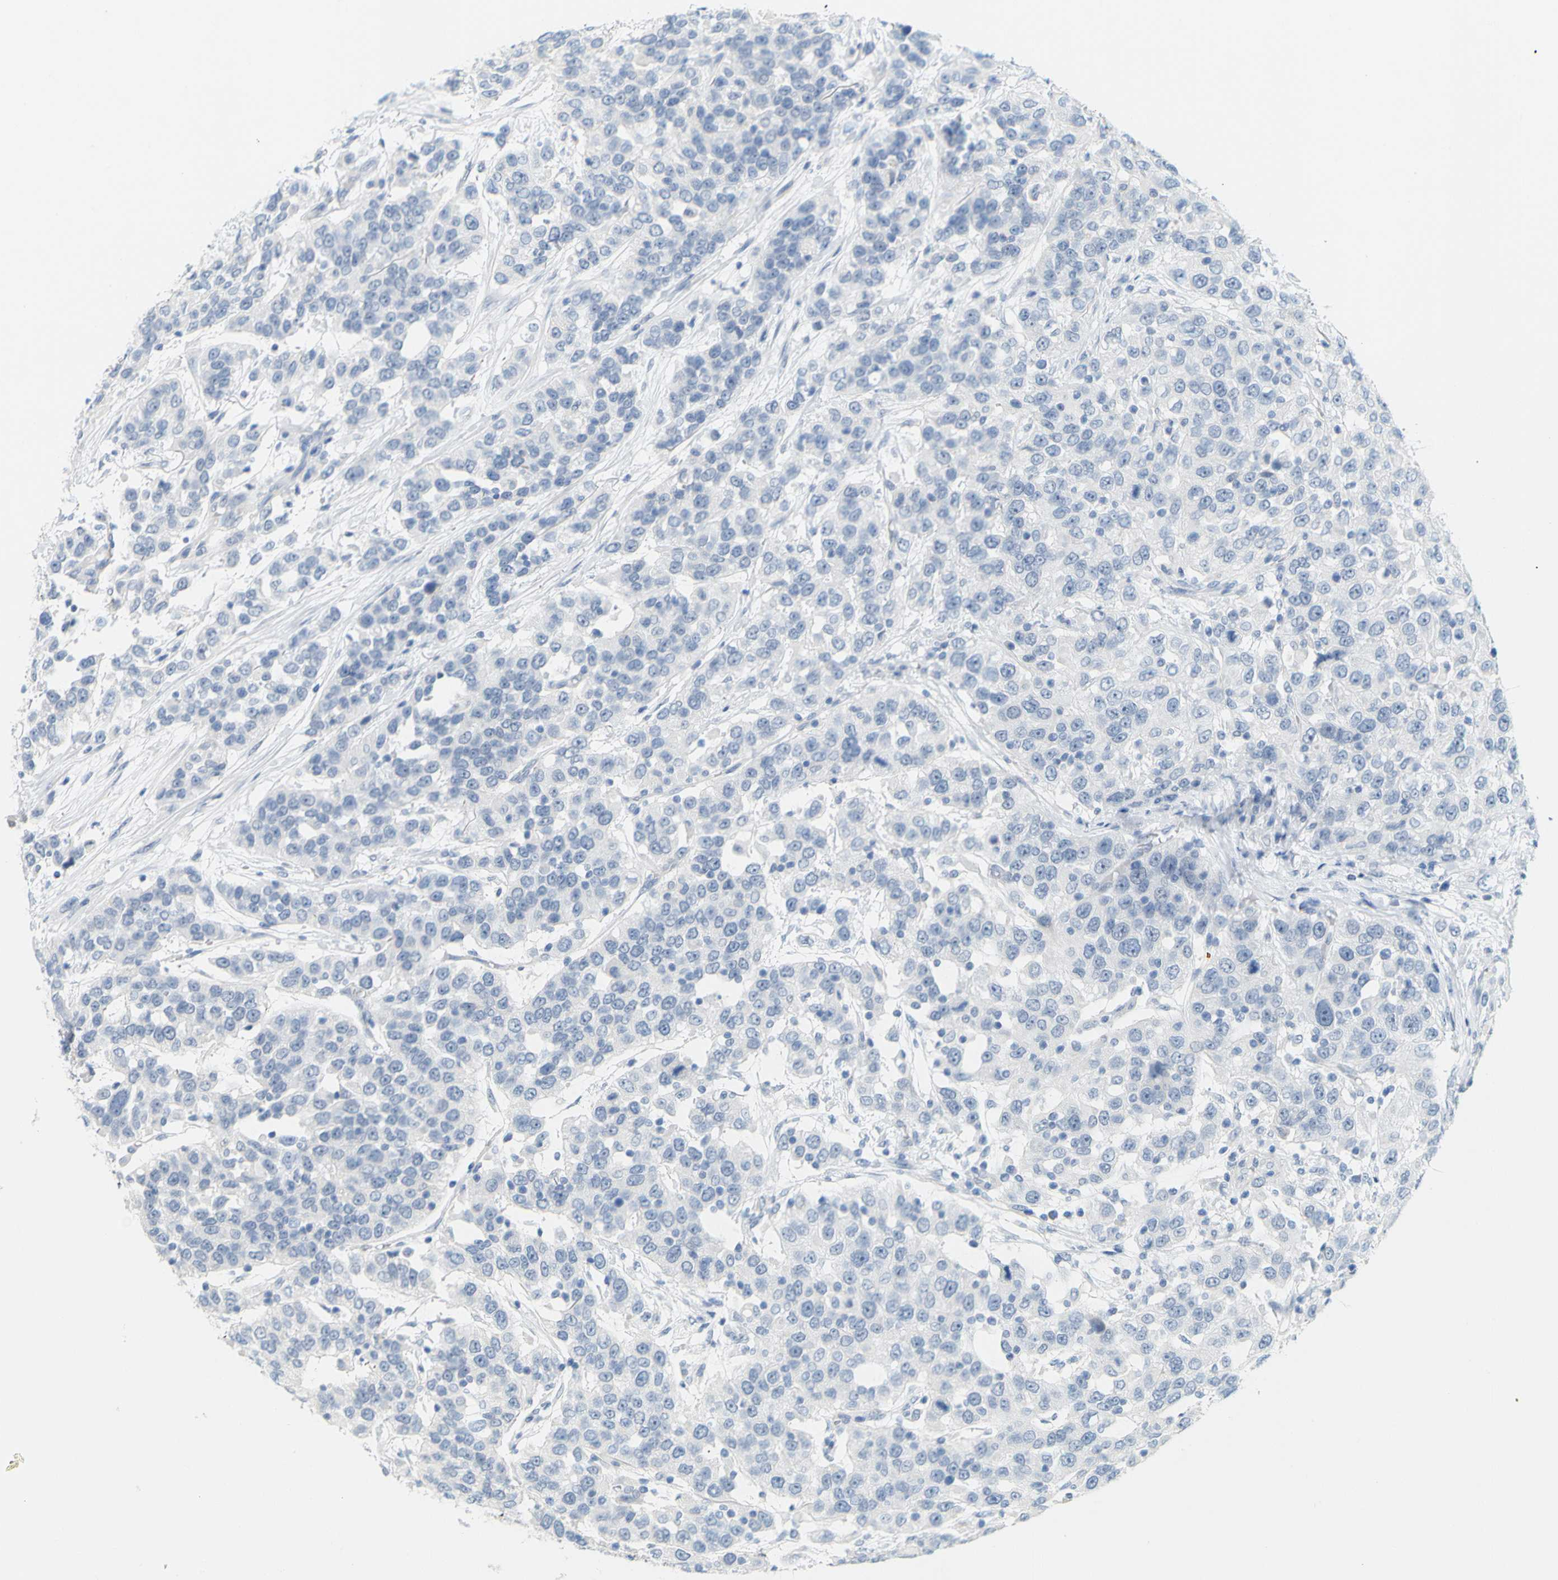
{"staining": {"intensity": "negative", "quantity": "none", "location": "none"}, "tissue": "urothelial cancer", "cell_type": "Tumor cells", "image_type": "cancer", "snomed": [{"axis": "morphology", "description": "Urothelial carcinoma, High grade"}, {"axis": "topography", "description": "Urinary bladder"}], "caption": "Tumor cells show no significant protein positivity in urothelial carcinoma (high-grade).", "gene": "OPN1SW", "patient": {"sex": "female", "age": 80}}